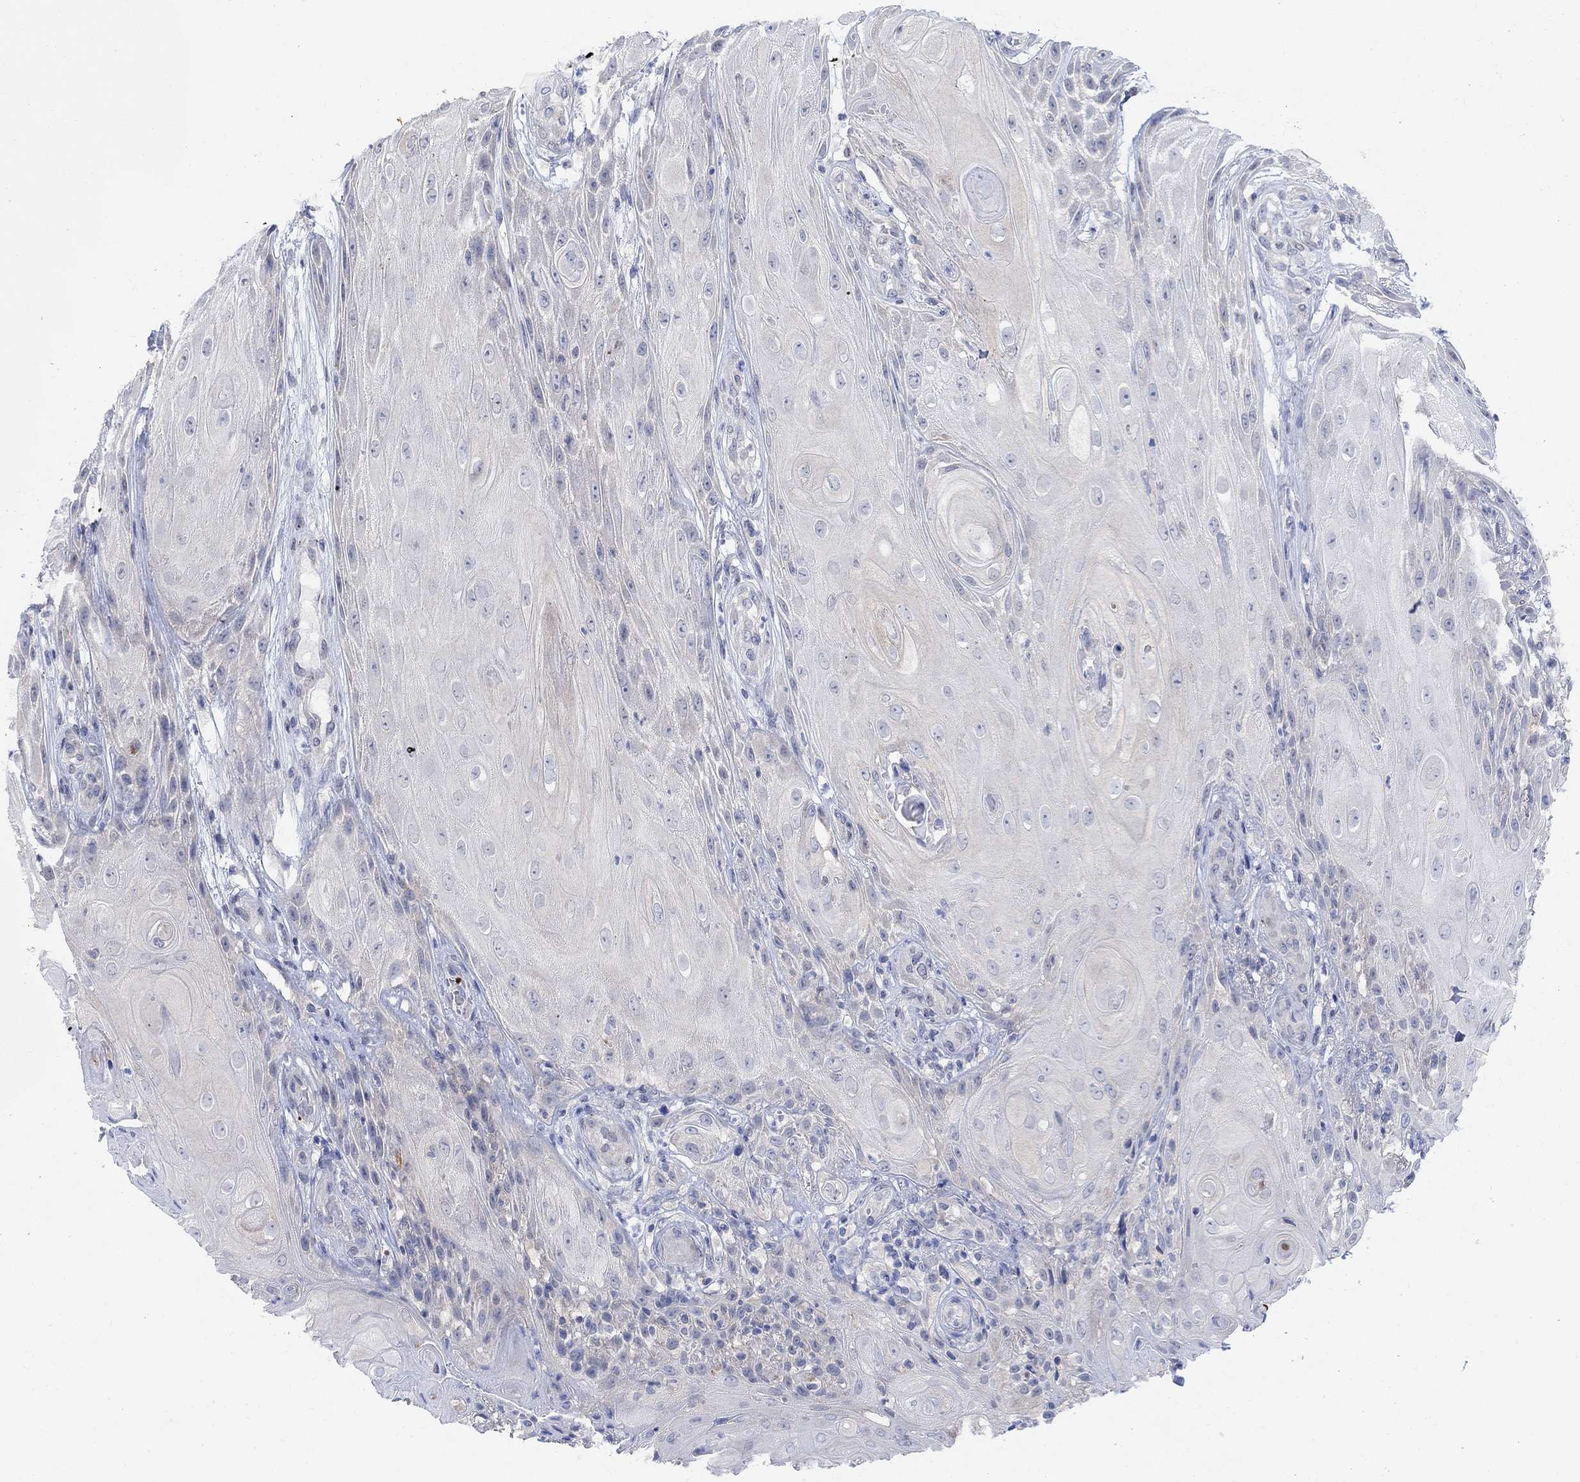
{"staining": {"intensity": "negative", "quantity": "none", "location": "none"}, "tissue": "skin cancer", "cell_type": "Tumor cells", "image_type": "cancer", "snomed": [{"axis": "morphology", "description": "Squamous cell carcinoma, NOS"}, {"axis": "topography", "description": "Skin"}], "caption": "The image reveals no significant expression in tumor cells of skin squamous cell carcinoma.", "gene": "RIMS1", "patient": {"sex": "male", "age": 62}}